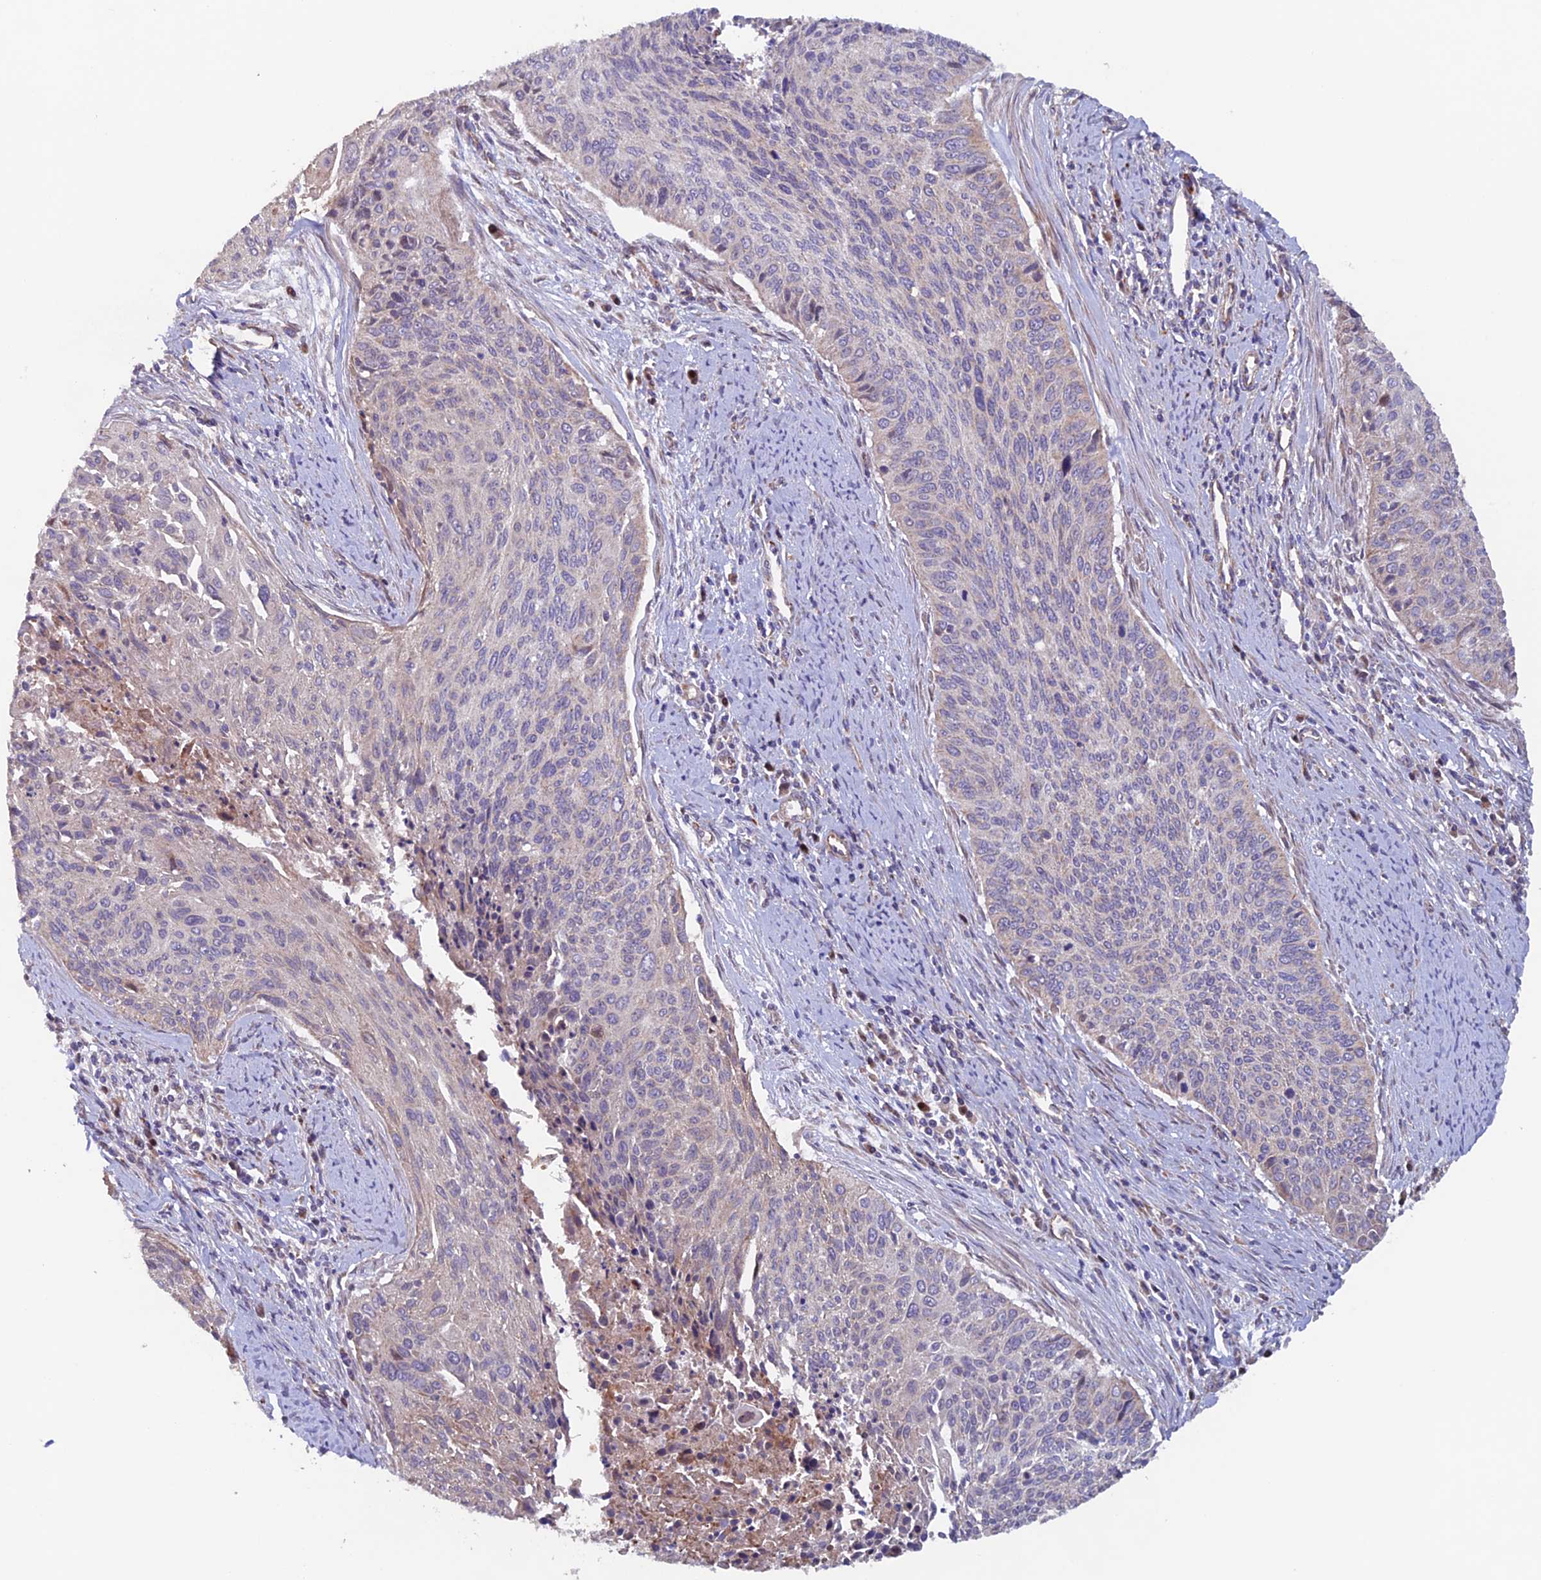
{"staining": {"intensity": "negative", "quantity": "none", "location": "none"}, "tissue": "cervical cancer", "cell_type": "Tumor cells", "image_type": "cancer", "snomed": [{"axis": "morphology", "description": "Squamous cell carcinoma, NOS"}, {"axis": "topography", "description": "Cervix"}], "caption": "This image is of cervical cancer stained with IHC to label a protein in brown with the nuclei are counter-stained blue. There is no positivity in tumor cells.", "gene": "MRPL1", "patient": {"sex": "female", "age": 55}}